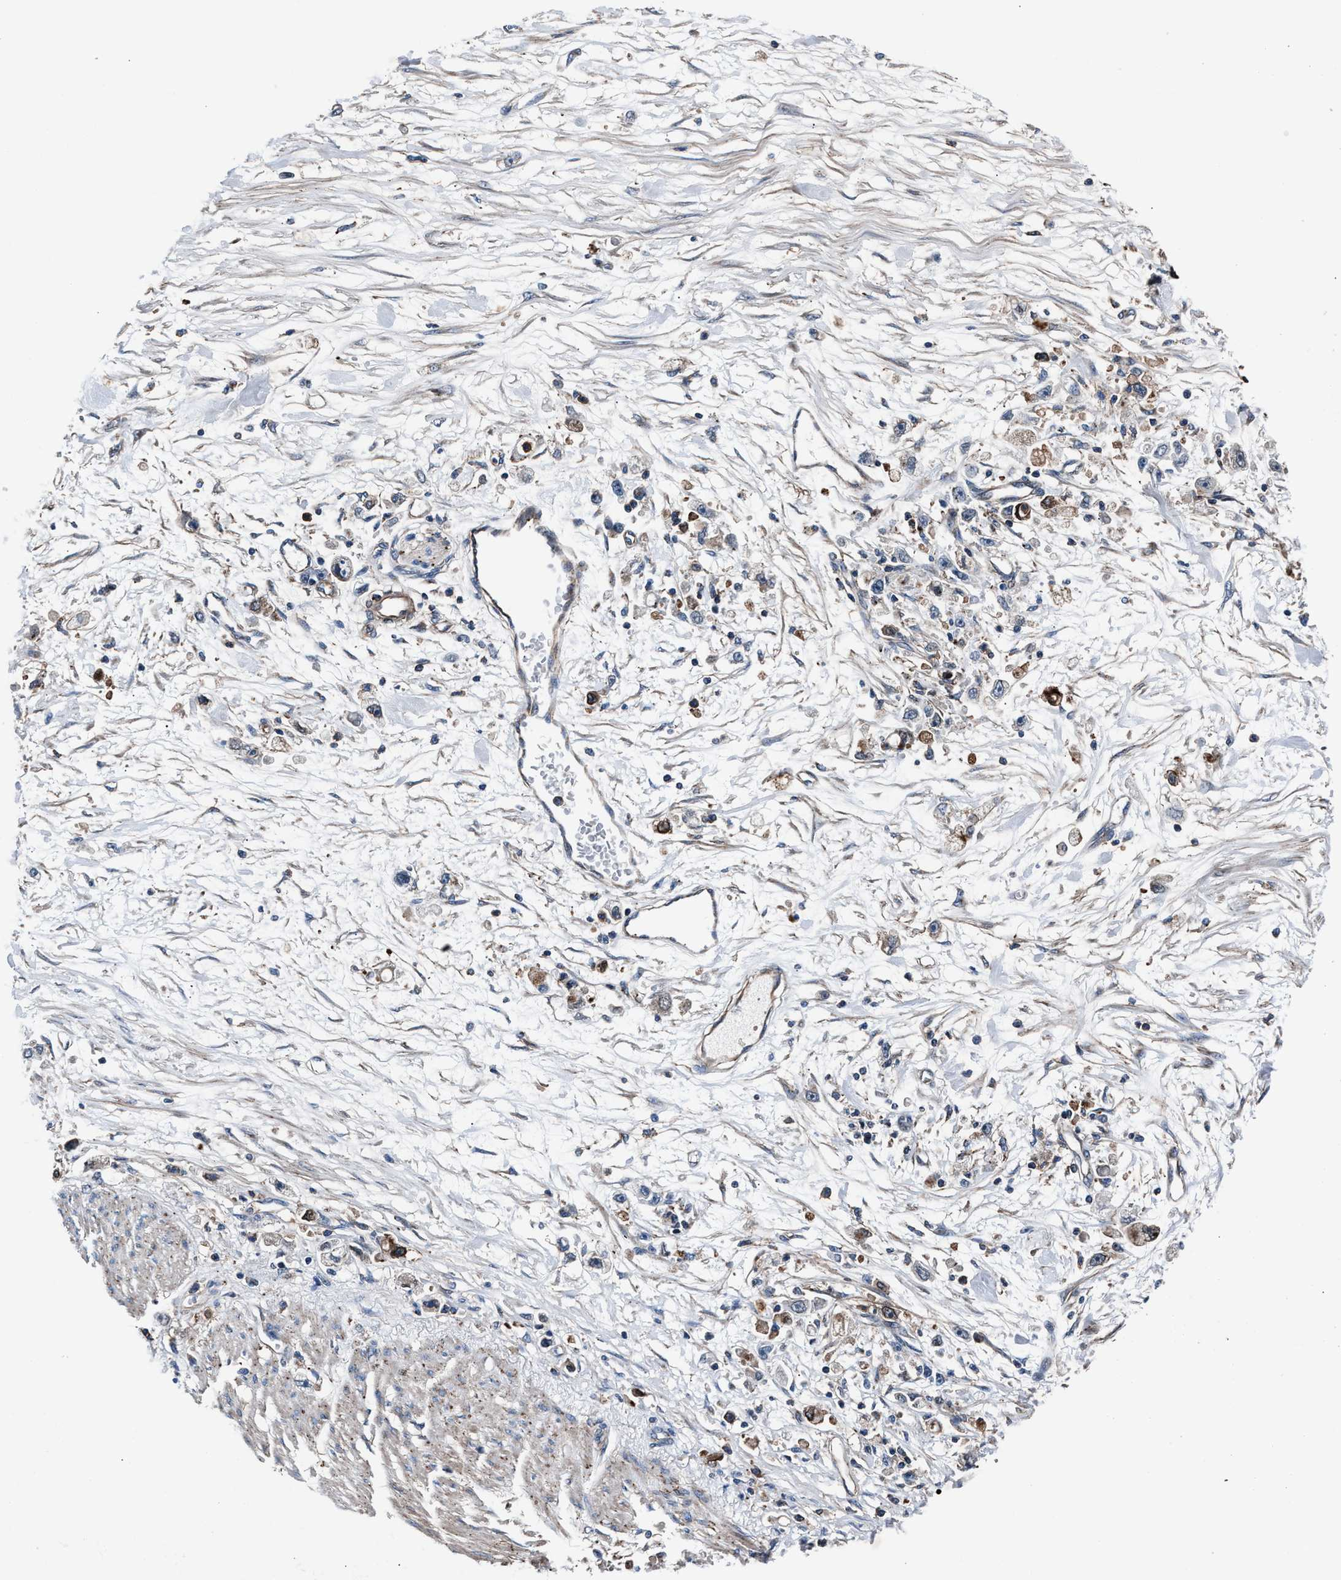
{"staining": {"intensity": "negative", "quantity": "none", "location": "none"}, "tissue": "stomach cancer", "cell_type": "Tumor cells", "image_type": "cancer", "snomed": [{"axis": "morphology", "description": "Adenocarcinoma, NOS"}, {"axis": "topography", "description": "Stomach"}], "caption": "High magnification brightfield microscopy of stomach cancer (adenocarcinoma) stained with DAB (brown) and counterstained with hematoxylin (blue): tumor cells show no significant staining.", "gene": "MFSD11", "patient": {"sex": "female", "age": 59}}